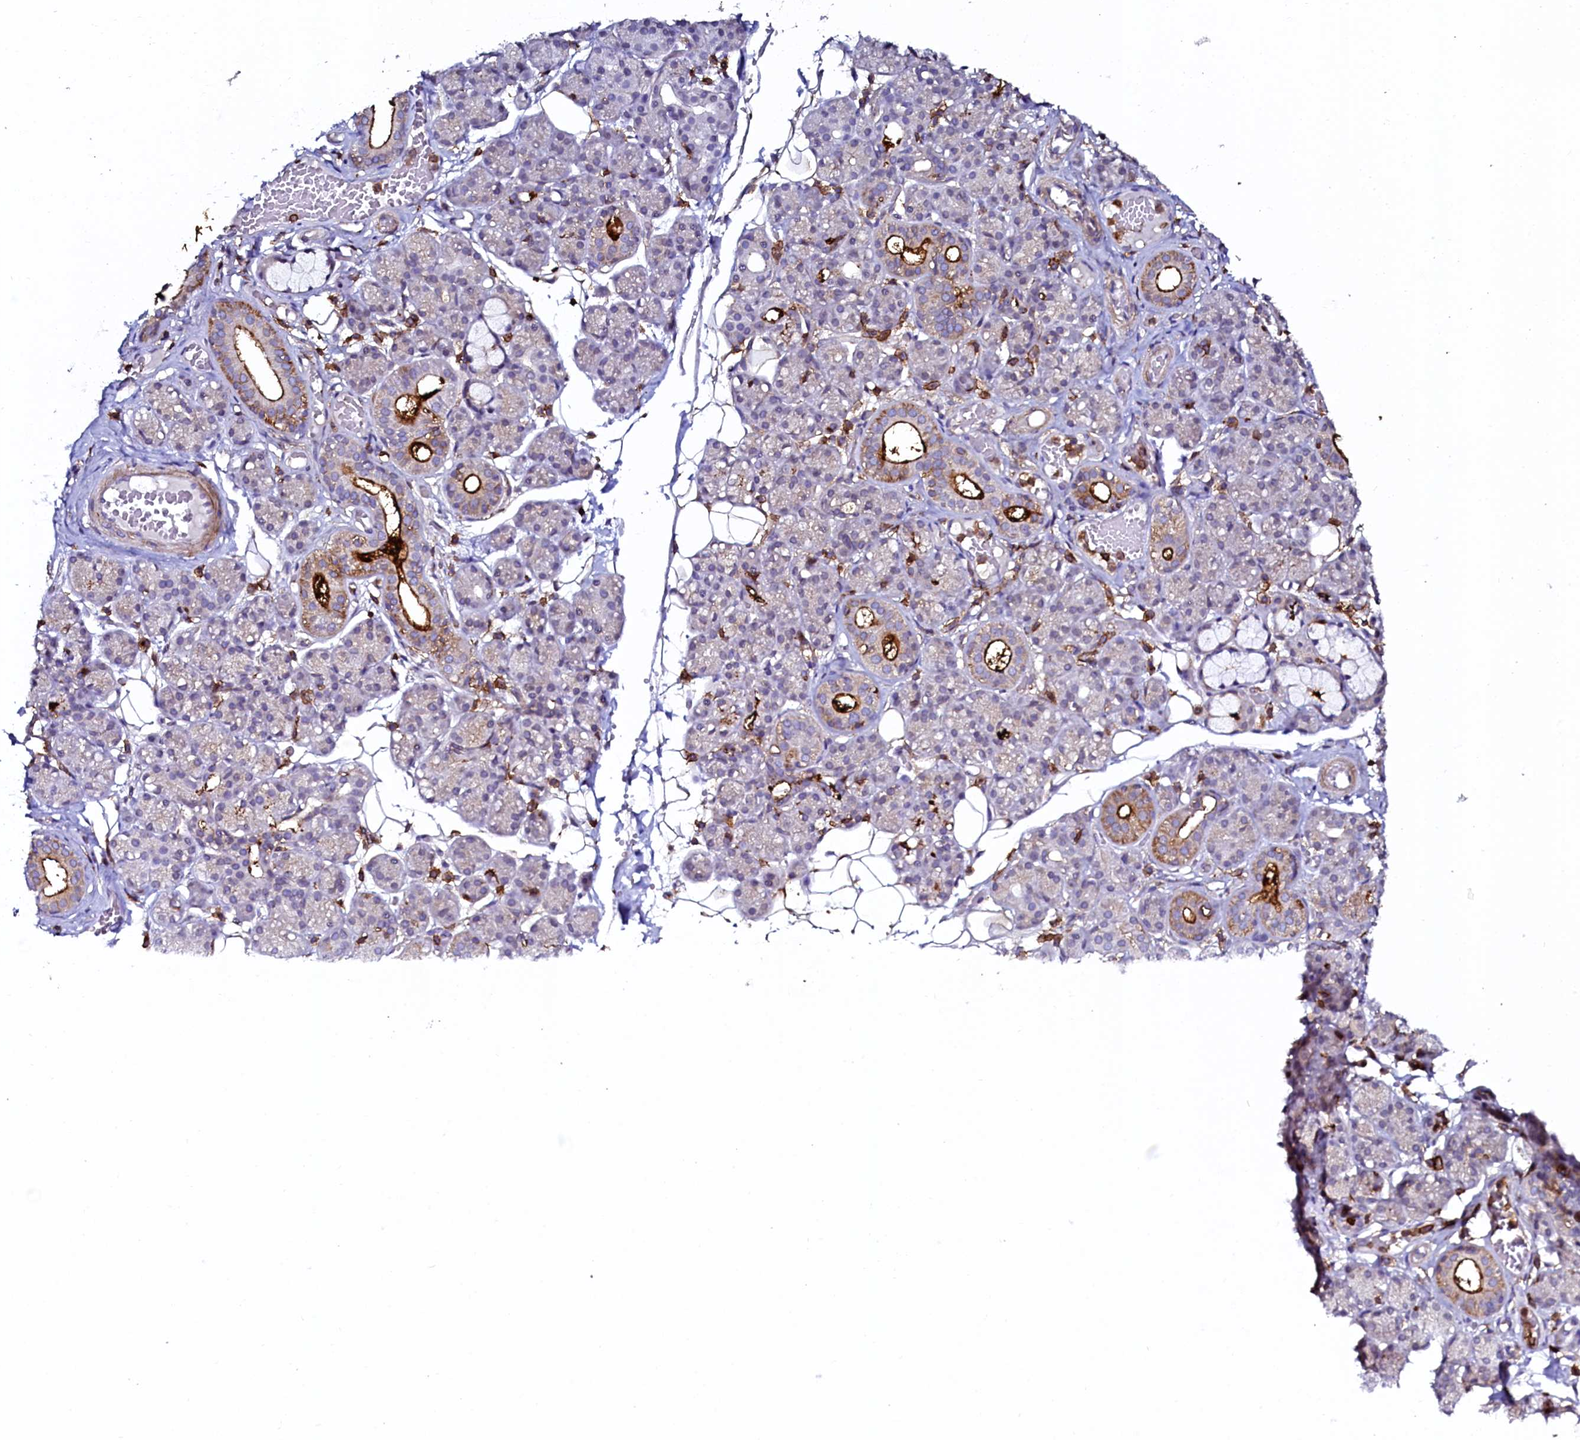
{"staining": {"intensity": "strong", "quantity": "<25%", "location": "cytoplasmic/membranous"}, "tissue": "salivary gland", "cell_type": "Glandular cells", "image_type": "normal", "snomed": [{"axis": "morphology", "description": "Normal tissue, NOS"}, {"axis": "topography", "description": "Salivary gland"}], "caption": "Immunohistochemical staining of benign salivary gland displays <25% levels of strong cytoplasmic/membranous protein positivity in approximately <25% of glandular cells. Nuclei are stained in blue.", "gene": "AAAS", "patient": {"sex": "male", "age": 63}}